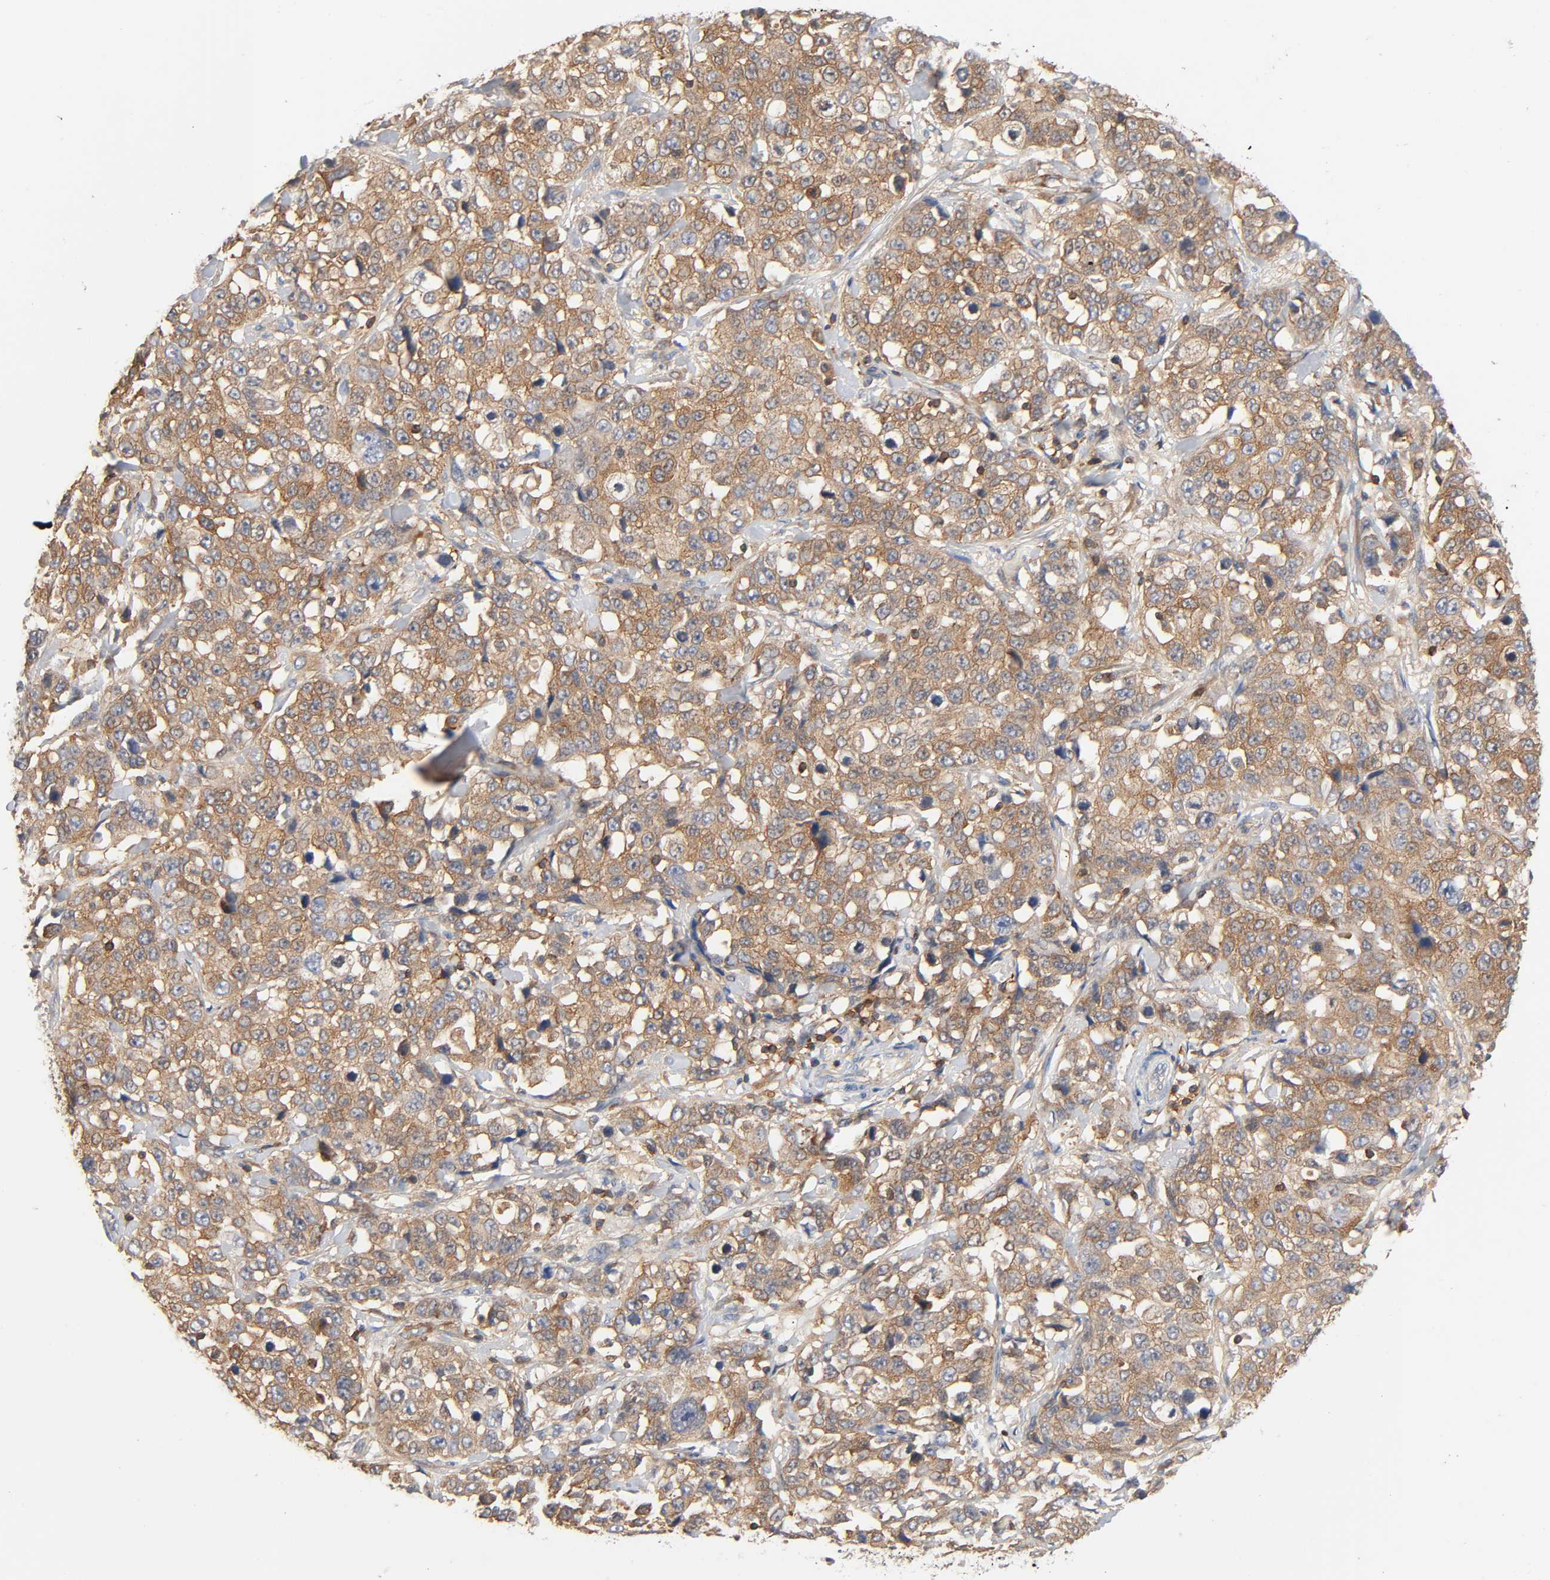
{"staining": {"intensity": "moderate", "quantity": ">75%", "location": "cytoplasmic/membranous"}, "tissue": "stomach cancer", "cell_type": "Tumor cells", "image_type": "cancer", "snomed": [{"axis": "morphology", "description": "Normal tissue, NOS"}, {"axis": "morphology", "description": "Adenocarcinoma, NOS"}, {"axis": "topography", "description": "Stomach"}], "caption": "This micrograph demonstrates immunohistochemistry (IHC) staining of human adenocarcinoma (stomach), with medium moderate cytoplasmic/membranous expression in about >75% of tumor cells.", "gene": "BIN1", "patient": {"sex": "male", "age": 48}}